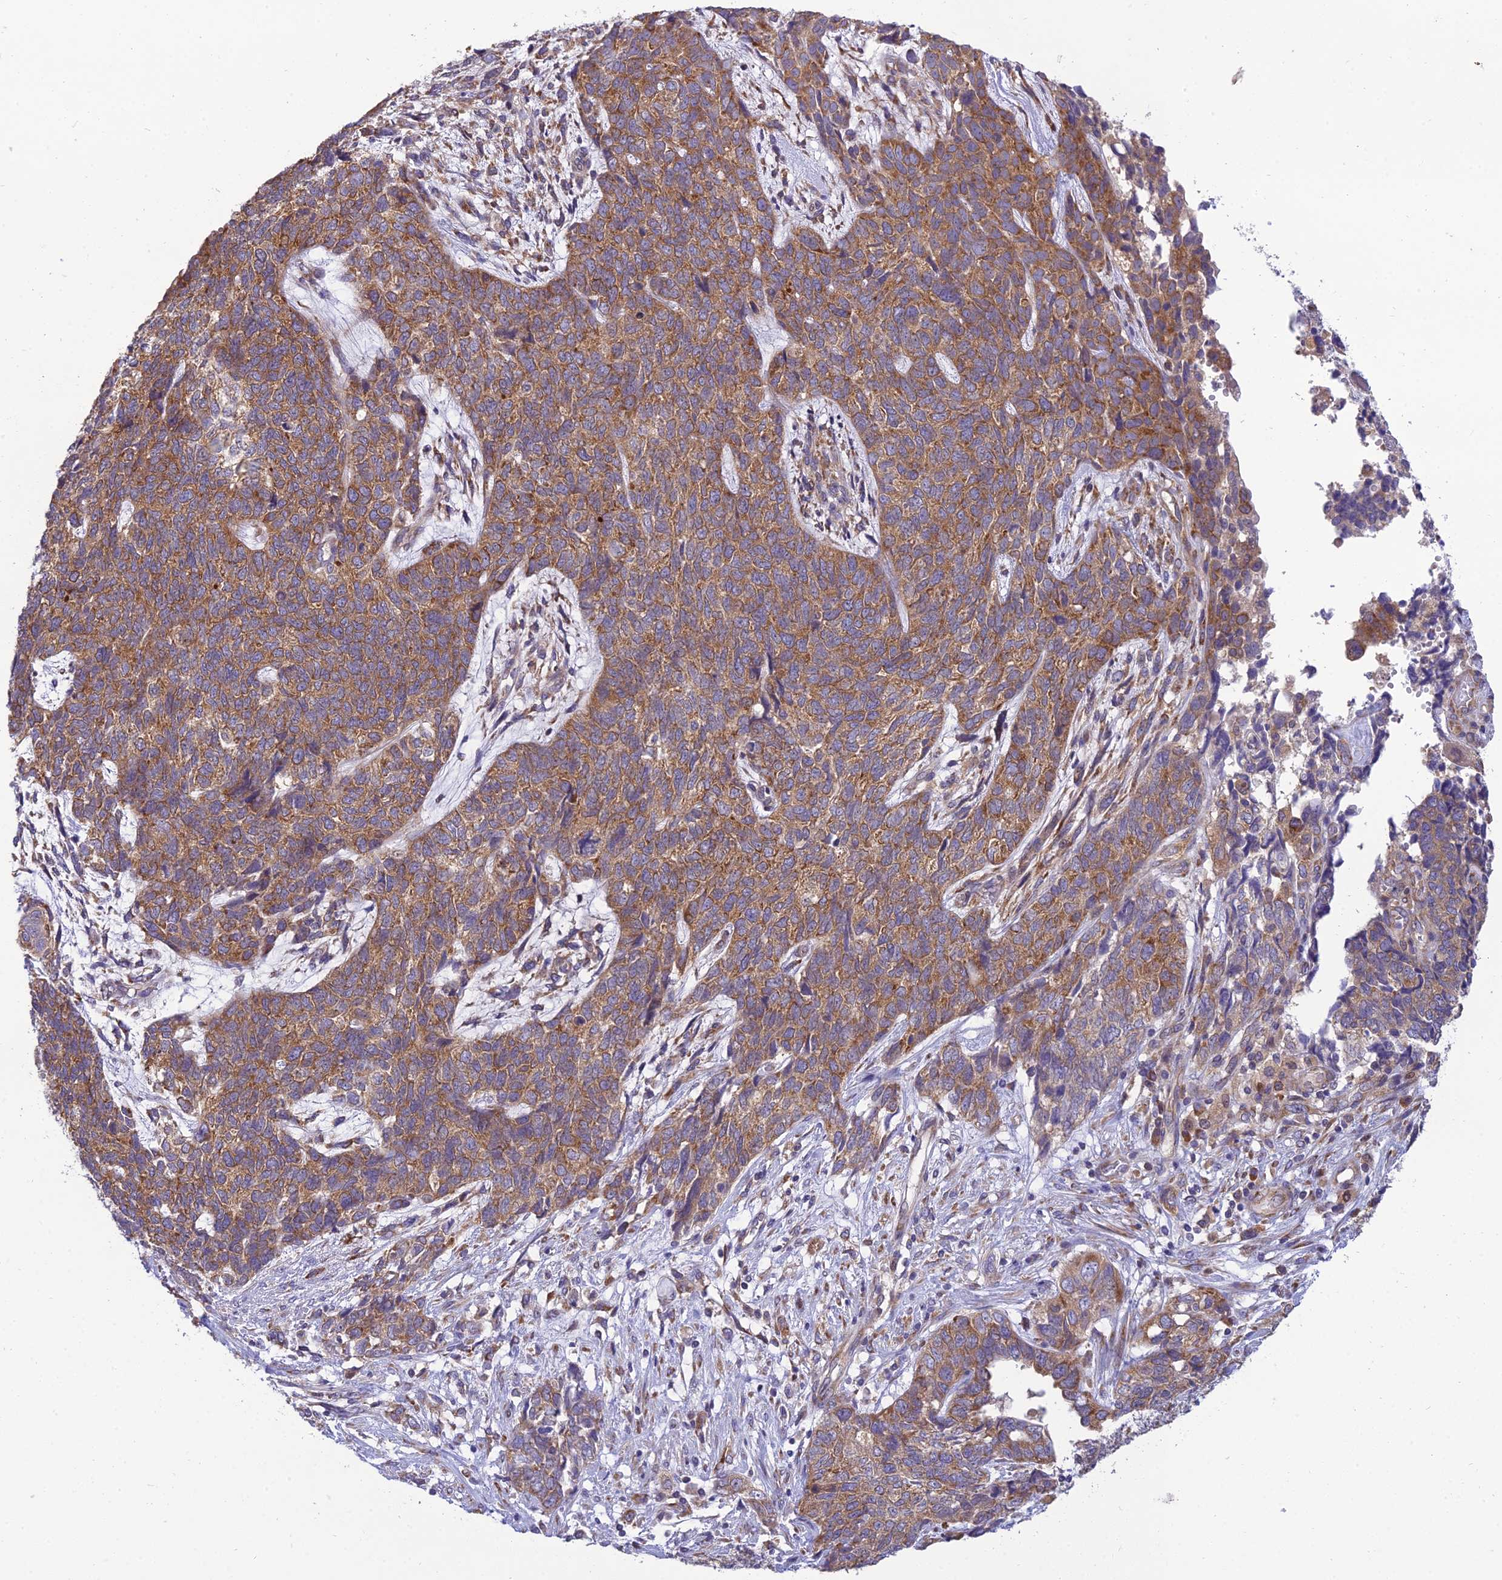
{"staining": {"intensity": "moderate", "quantity": ">75%", "location": "cytoplasmic/membranous"}, "tissue": "cervical cancer", "cell_type": "Tumor cells", "image_type": "cancer", "snomed": [{"axis": "morphology", "description": "Squamous cell carcinoma, NOS"}, {"axis": "topography", "description": "Cervix"}], "caption": "An image of human cervical cancer (squamous cell carcinoma) stained for a protein reveals moderate cytoplasmic/membranous brown staining in tumor cells.", "gene": "CLCN7", "patient": {"sex": "female", "age": 63}}